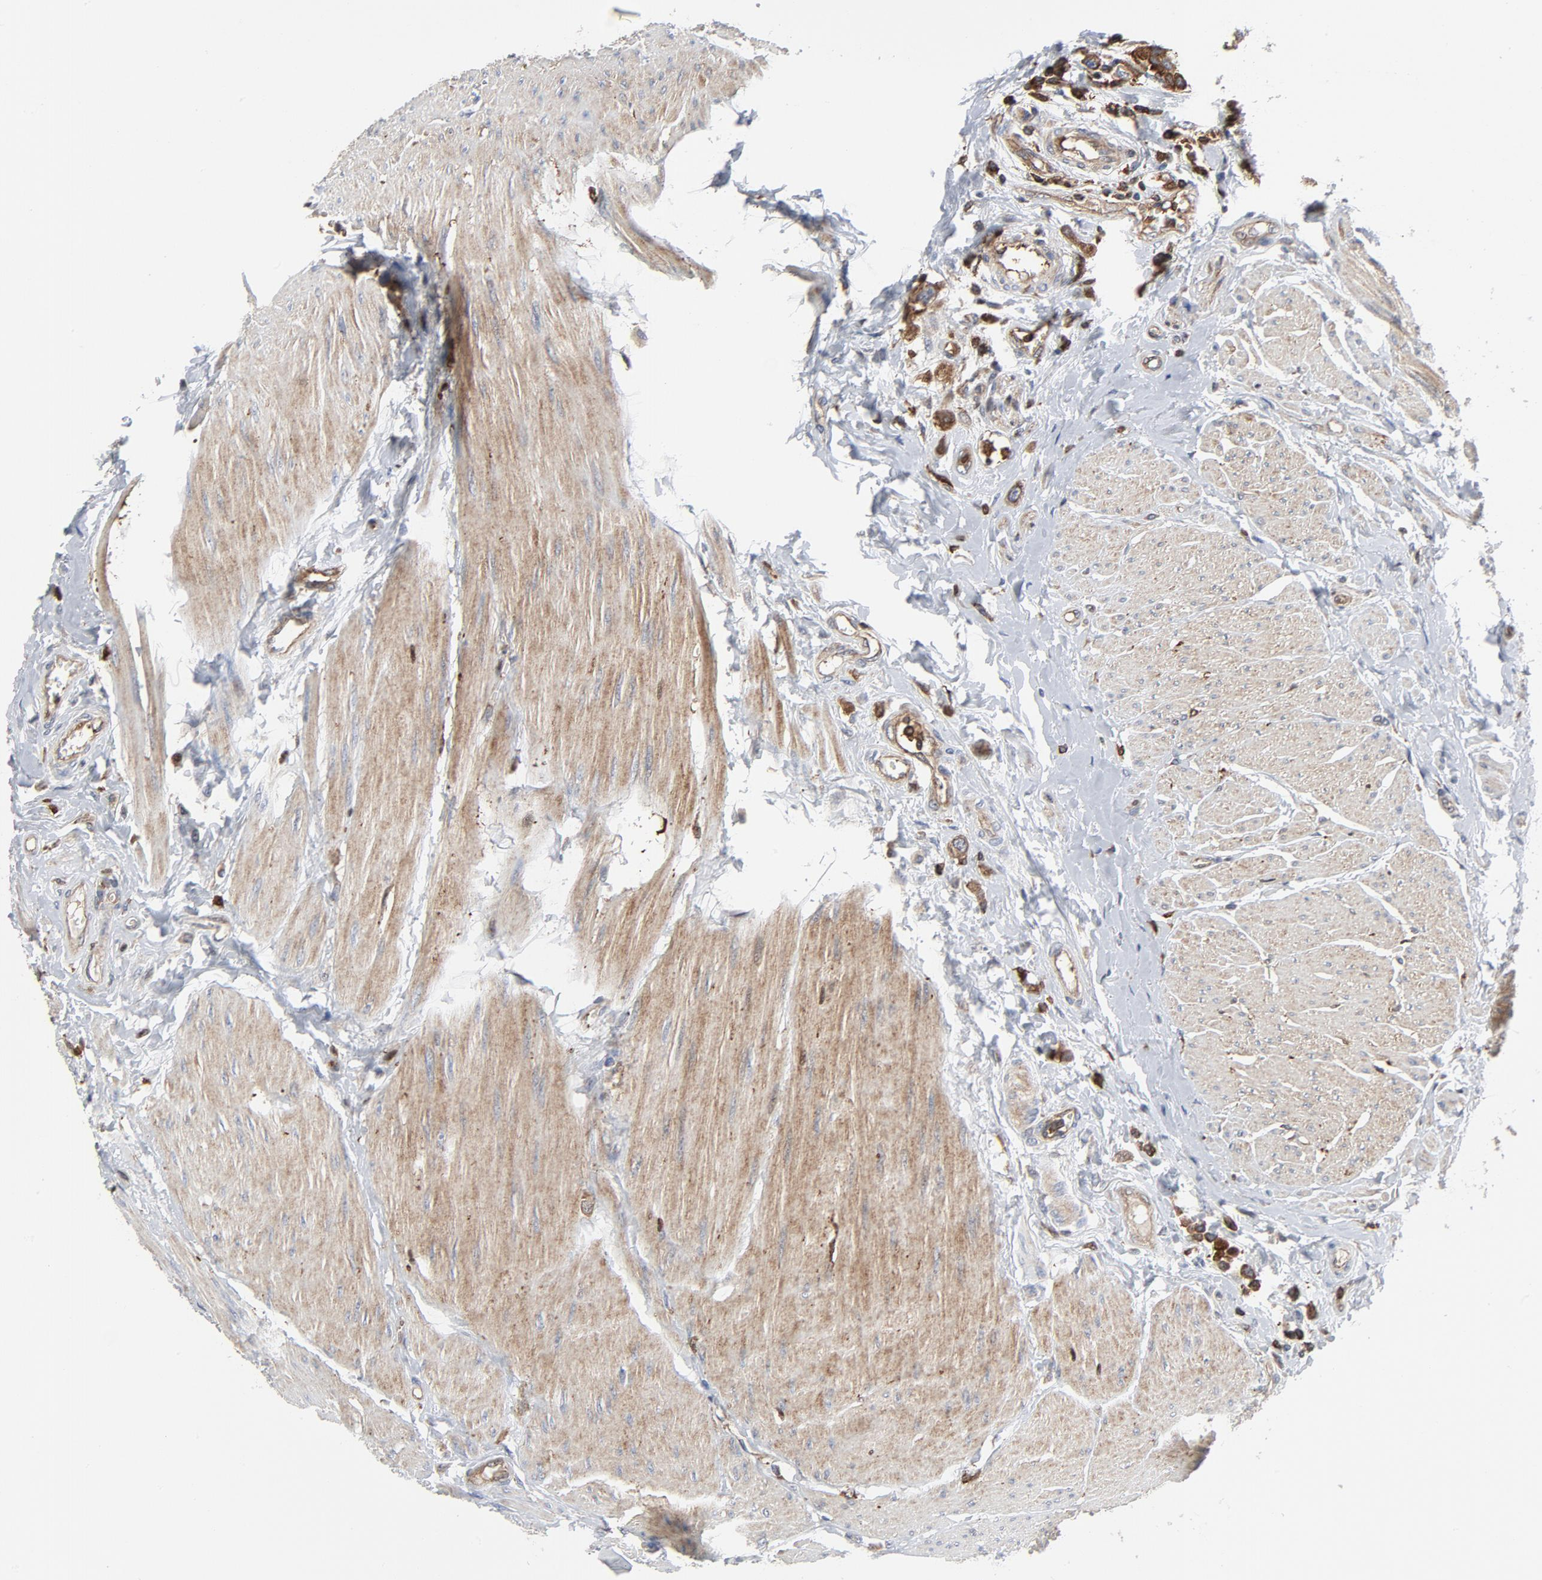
{"staining": {"intensity": "moderate", "quantity": ">75%", "location": "cytoplasmic/membranous"}, "tissue": "urothelial cancer", "cell_type": "Tumor cells", "image_type": "cancer", "snomed": [{"axis": "morphology", "description": "Urothelial carcinoma, High grade"}, {"axis": "topography", "description": "Urinary bladder"}], "caption": "Protein expression analysis of human urothelial carcinoma (high-grade) reveals moderate cytoplasmic/membranous positivity in about >75% of tumor cells. (DAB (3,3'-diaminobenzidine) = brown stain, brightfield microscopy at high magnification).", "gene": "YES1", "patient": {"sex": "male", "age": 50}}